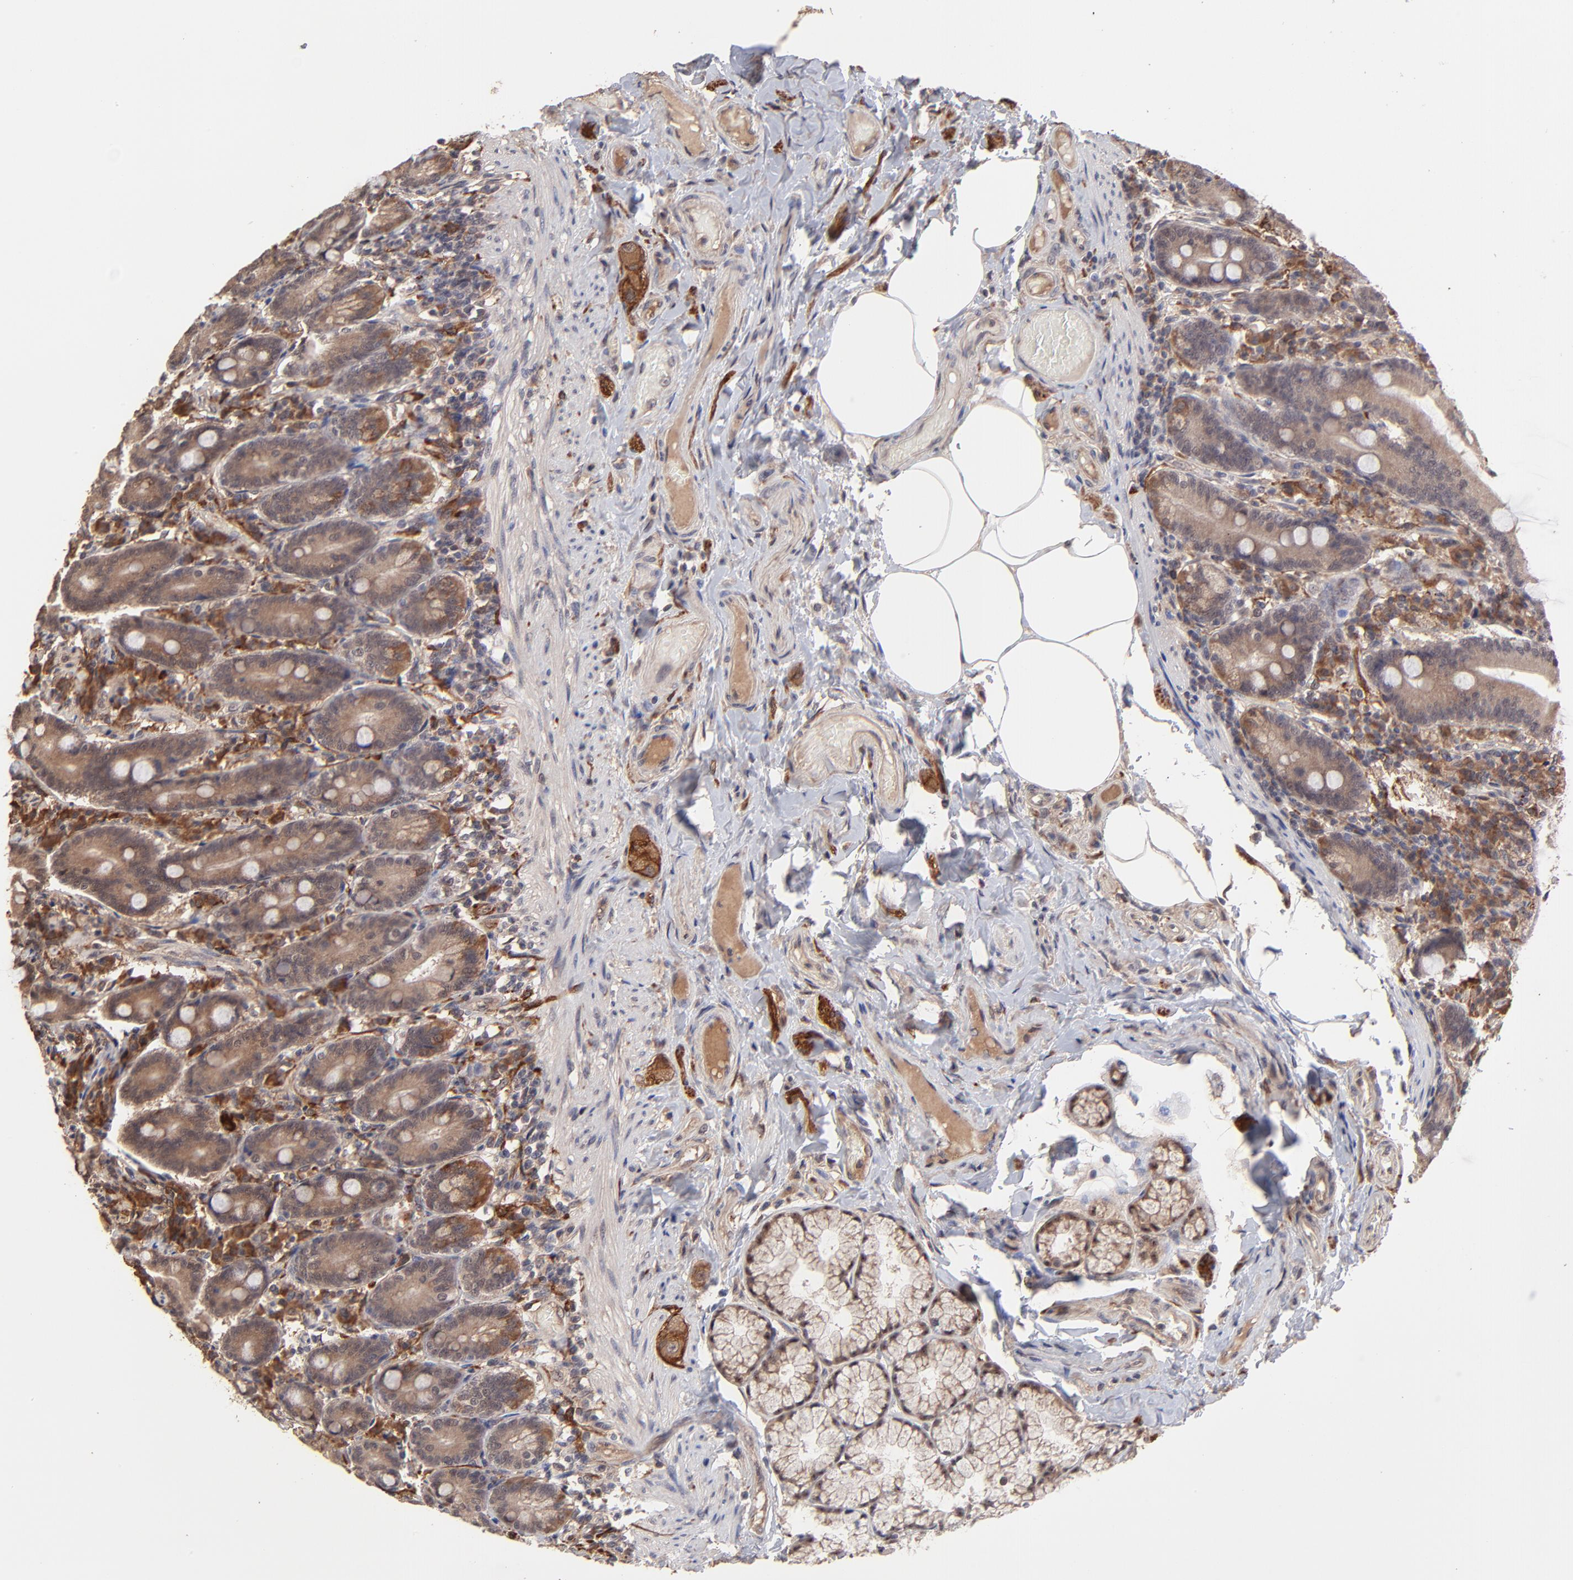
{"staining": {"intensity": "moderate", "quantity": ">75%", "location": "cytoplasmic/membranous"}, "tissue": "duodenum", "cell_type": "Glandular cells", "image_type": "normal", "snomed": [{"axis": "morphology", "description": "Normal tissue, NOS"}, {"axis": "topography", "description": "Duodenum"}], "caption": "Brown immunohistochemical staining in normal duodenum exhibits moderate cytoplasmic/membranous staining in about >75% of glandular cells.", "gene": "CHL1", "patient": {"sex": "female", "age": 64}}